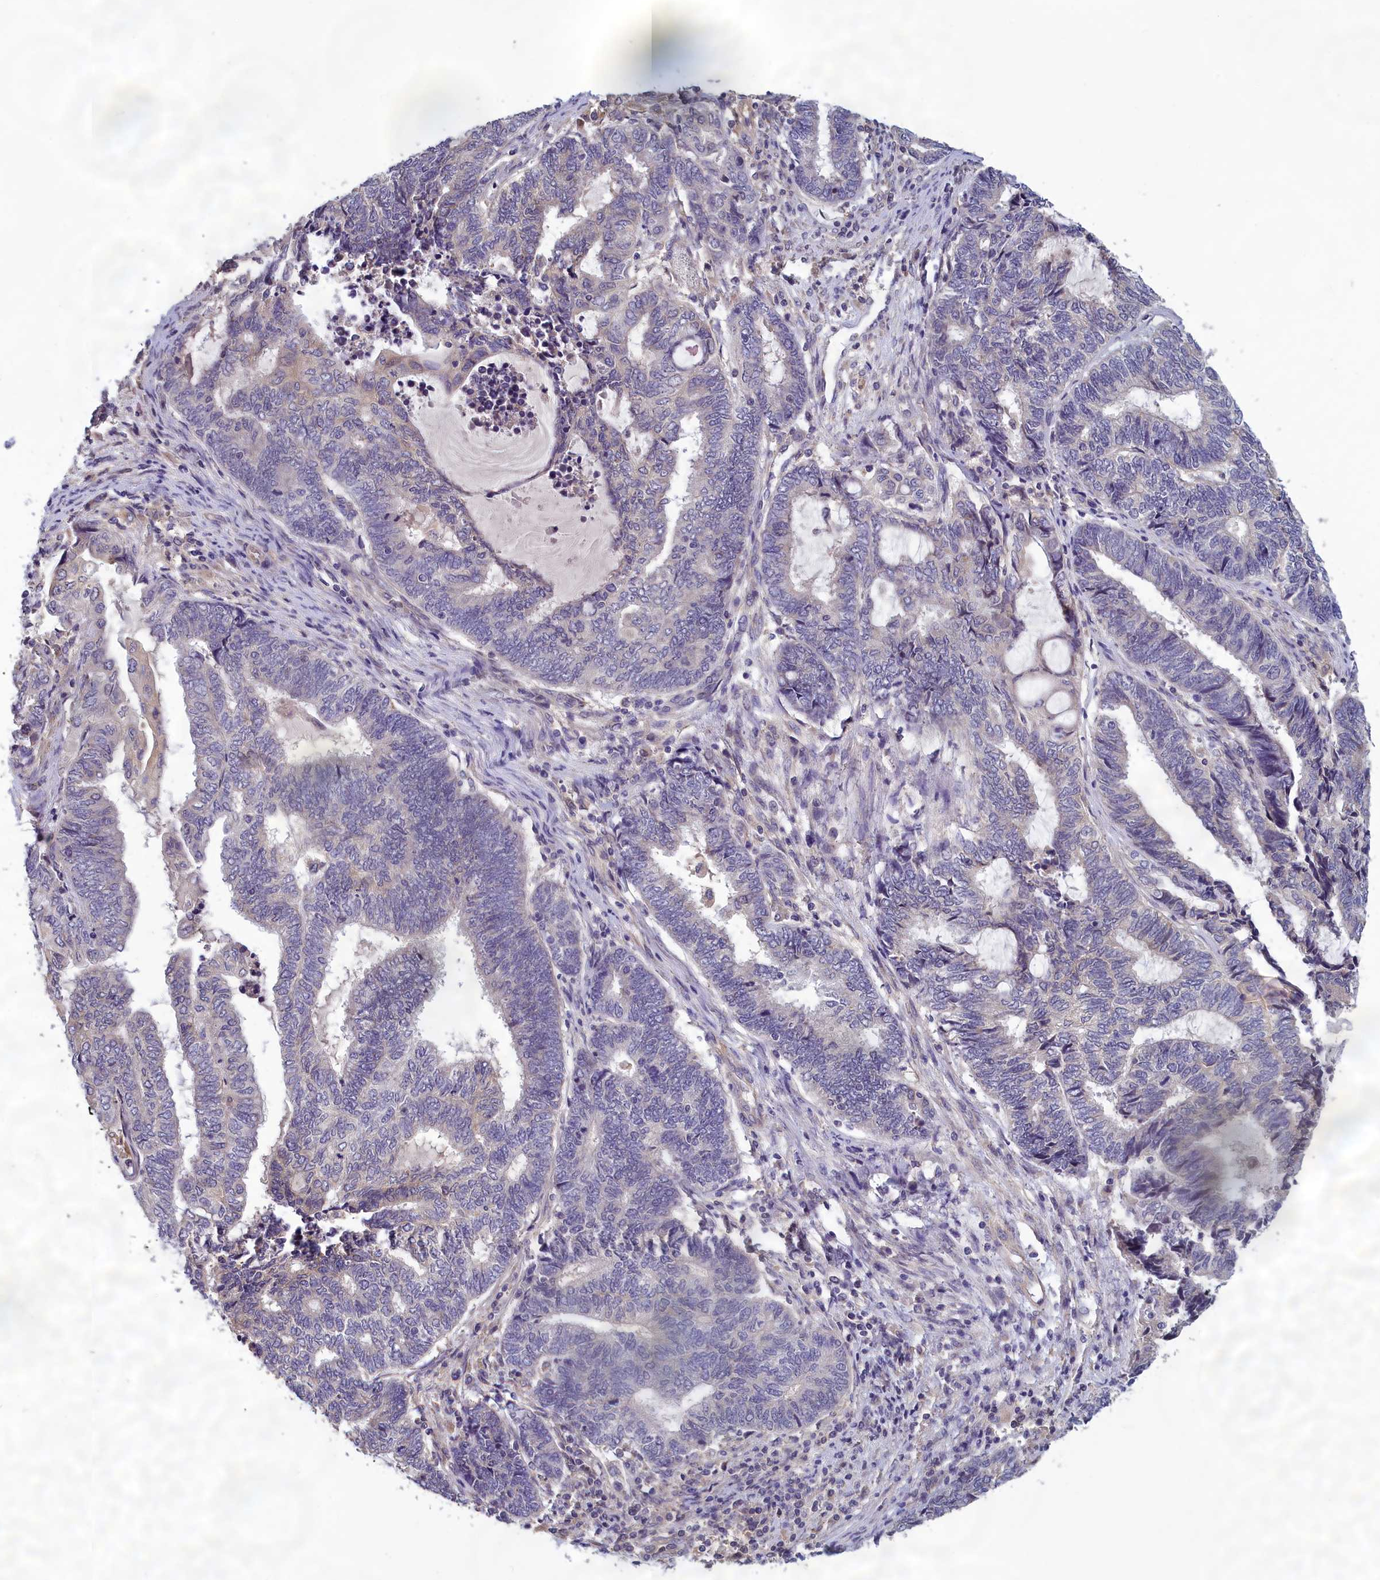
{"staining": {"intensity": "negative", "quantity": "none", "location": "none"}, "tissue": "endometrial cancer", "cell_type": "Tumor cells", "image_type": "cancer", "snomed": [{"axis": "morphology", "description": "Adenocarcinoma, NOS"}, {"axis": "topography", "description": "Uterus"}, {"axis": "topography", "description": "Endometrium"}], "caption": "IHC of adenocarcinoma (endometrial) reveals no staining in tumor cells. (Stains: DAB (3,3'-diaminobenzidine) immunohistochemistry with hematoxylin counter stain, Microscopy: brightfield microscopy at high magnification).", "gene": "HECA", "patient": {"sex": "female", "age": 70}}